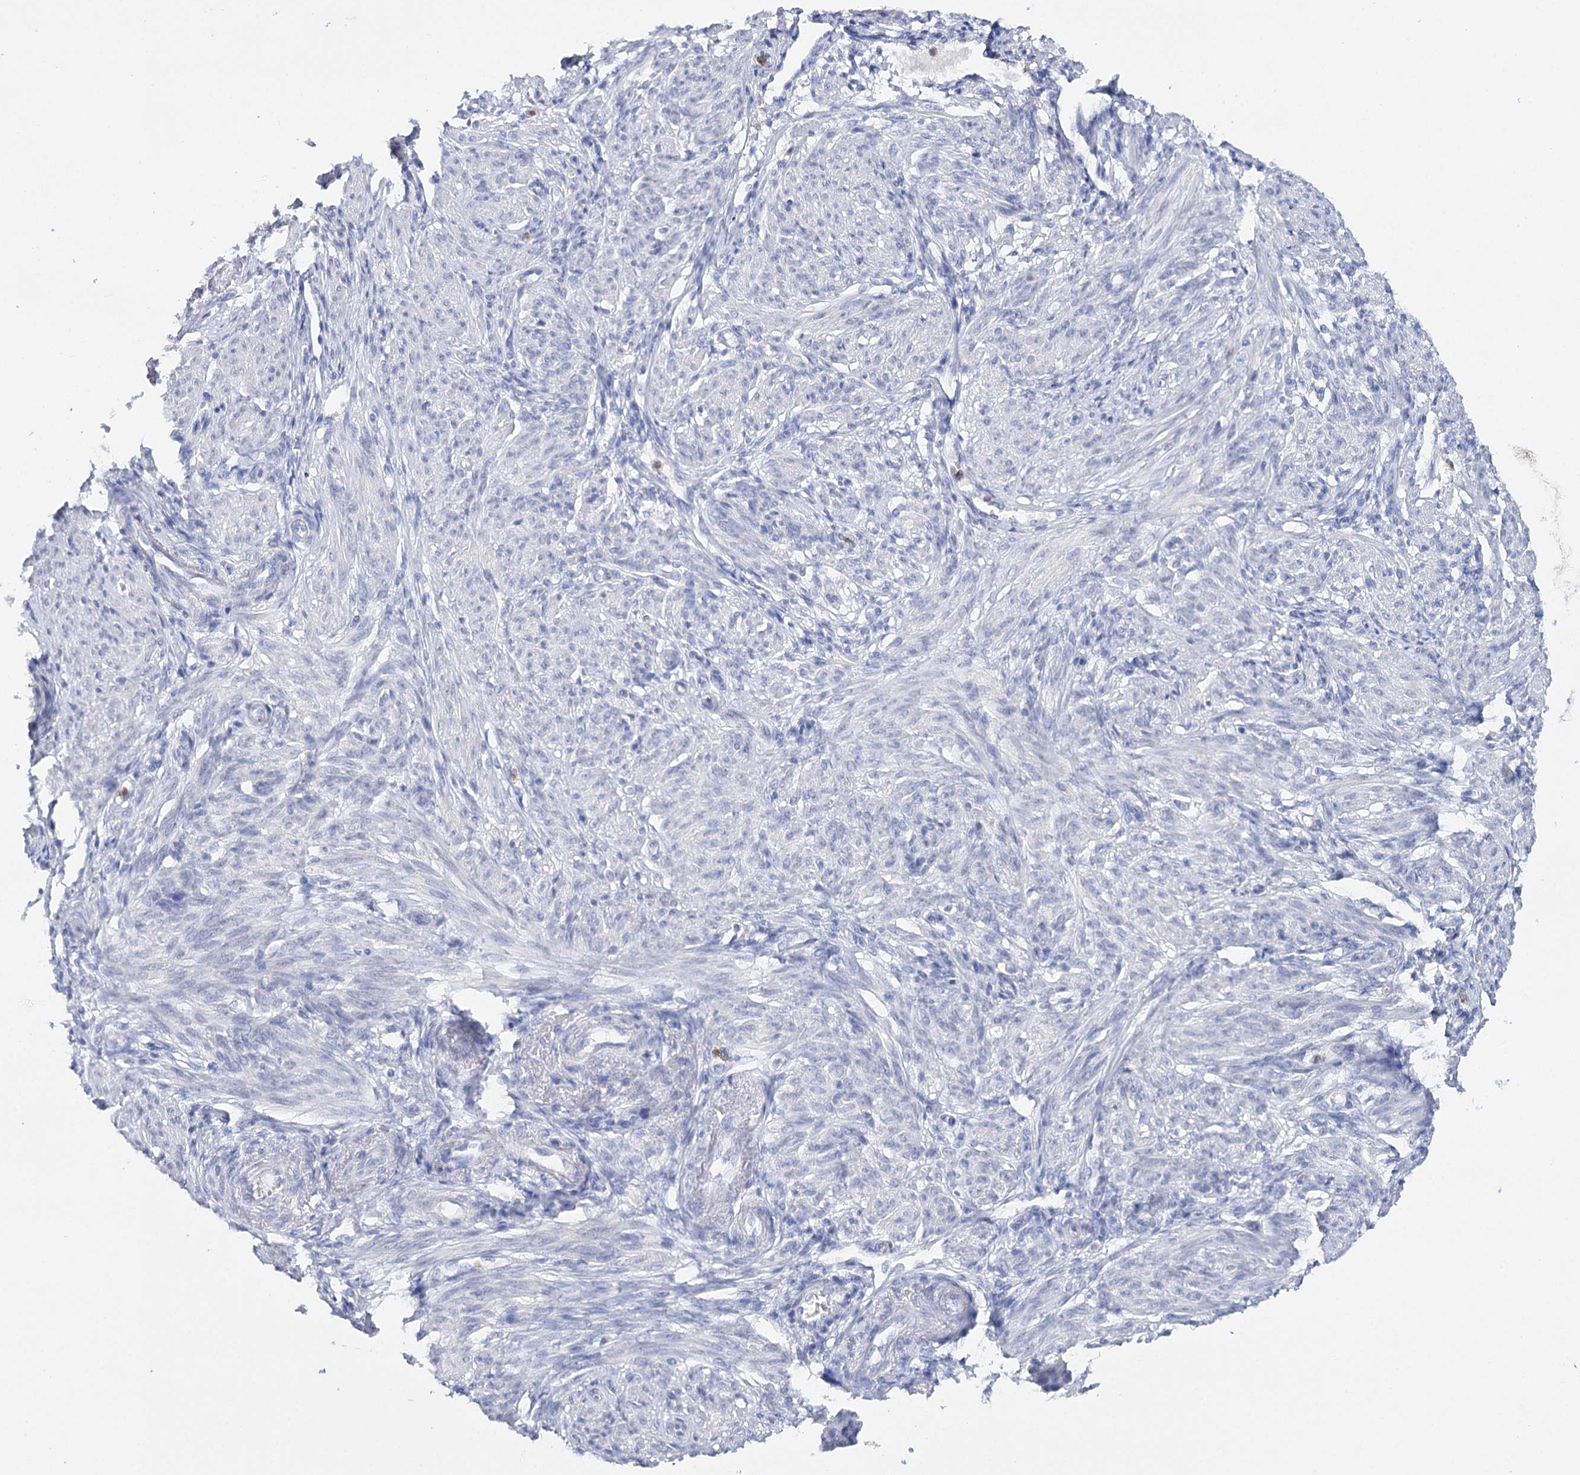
{"staining": {"intensity": "negative", "quantity": "none", "location": "none"}, "tissue": "smooth muscle", "cell_type": "Smooth muscle cells", "image_type": "normal", "snomed": [{"axis": "morphology", "description": "Normal tissue, NOS"}, {"axis": "topography", "description": "Smooth muscle"}], "caption": "Smooth muscle cells show no significant protein positivity in benign smooth muscle. (Stains: DAB (3,3'-diaminobenzidine) IHC with hematoxylin counter stain, Microscopy: brightfield microscopy at high magnification).", "gene": "CEACAM8", "patient": {"sex": "female", "age": 39}}